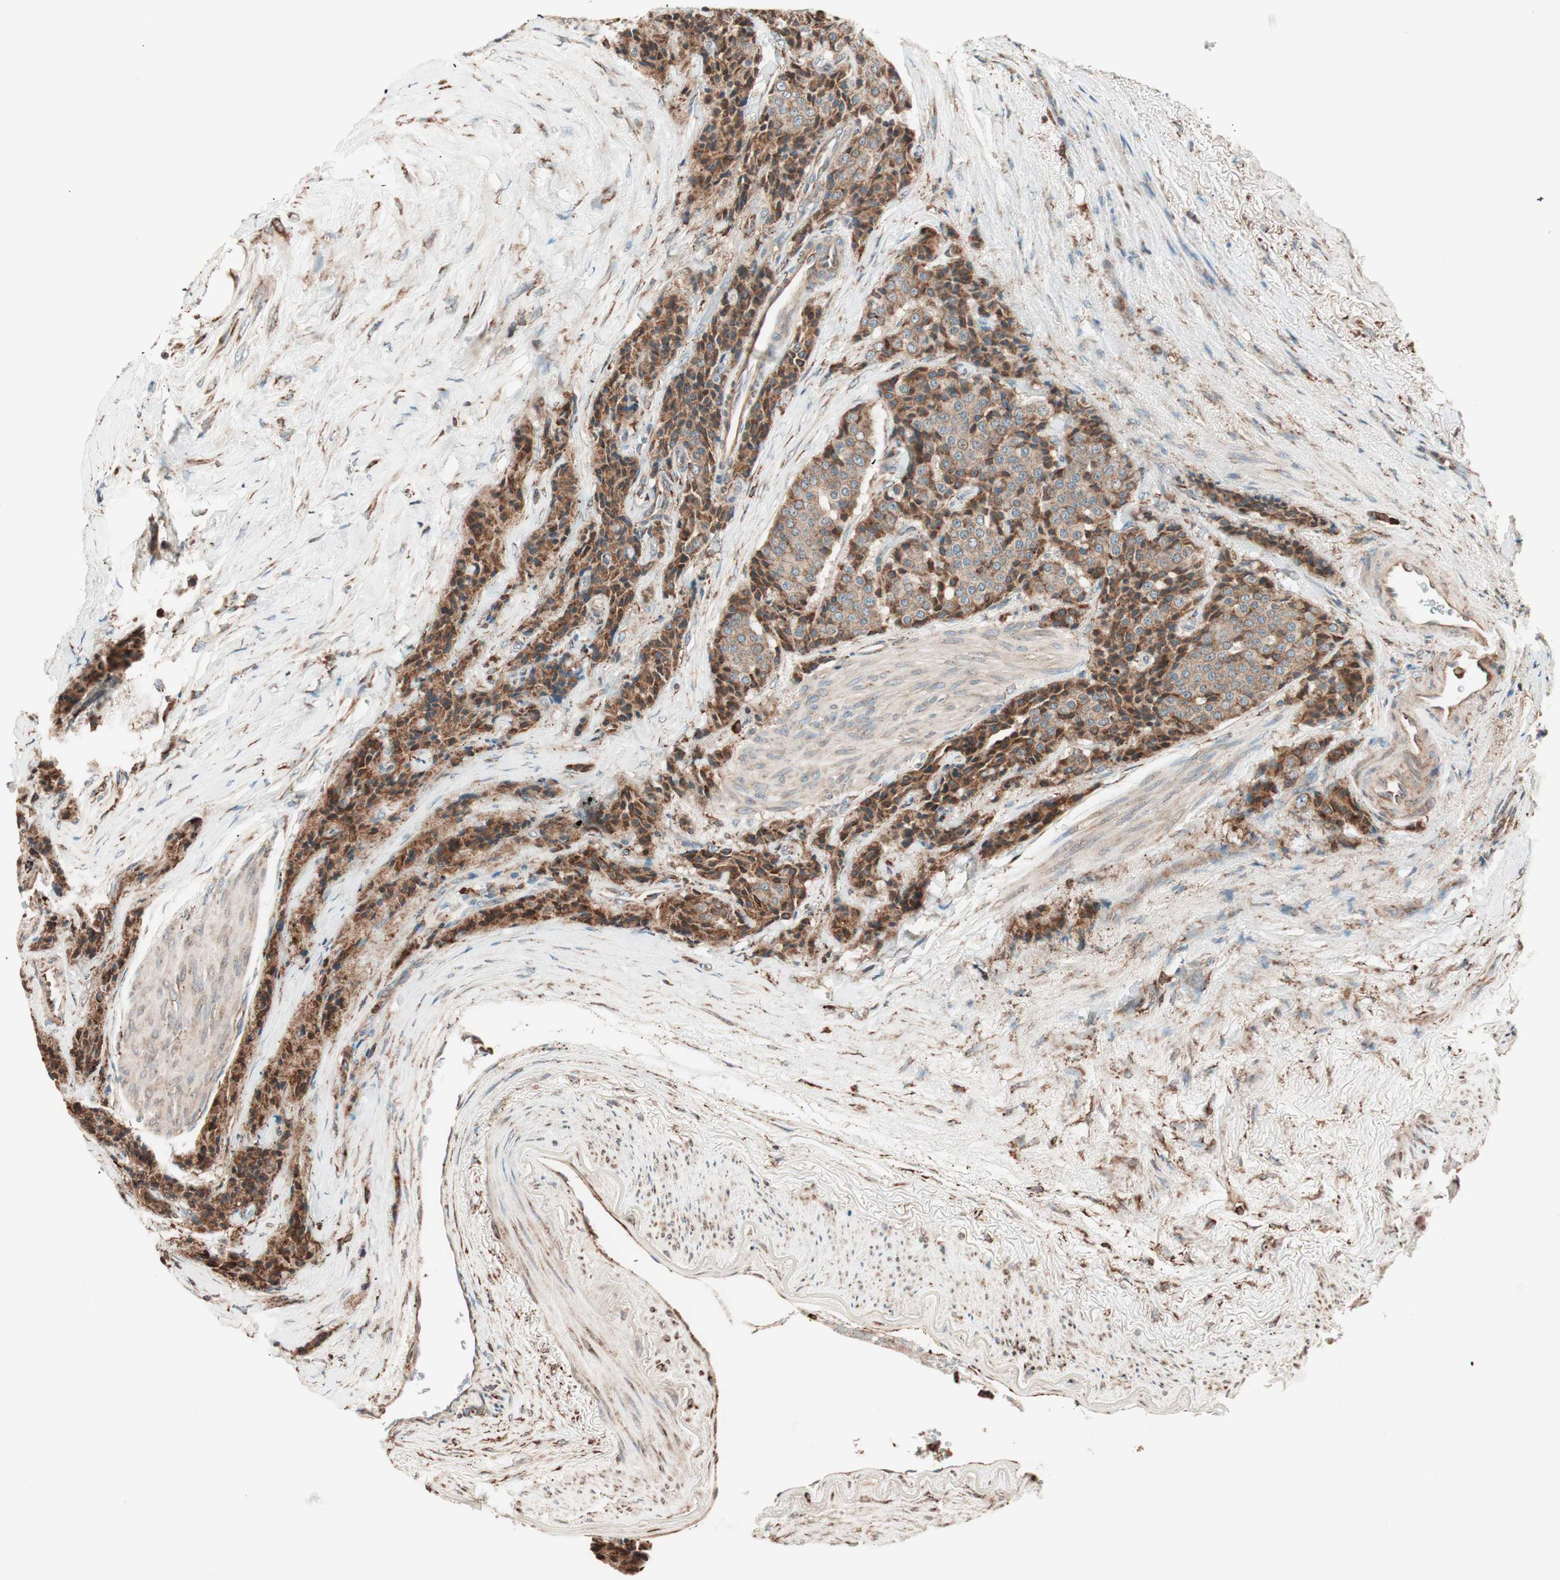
{"staining": {"intensity": "moderate", "quantity": ">75%", "location": "cytoplasmic/membranous"}, "tissue": "carcinoid", "cell_type": "Tumor cells", "image_type": "cancer", "snomed": [{"axis": "morphology", "description": "Carcinoid, malignant, NOS"}, {"axis": "topography", "description": "Colon"}], "caption": "About >75% of tumor cells in human carcinoid (malignant) demonstrate moderate cytoplasmic/membranous protein staining as visualized by brown immunohistochemical staining.", "gene": "VEGFA", "patient": {"sex": "female", "age": 61}}